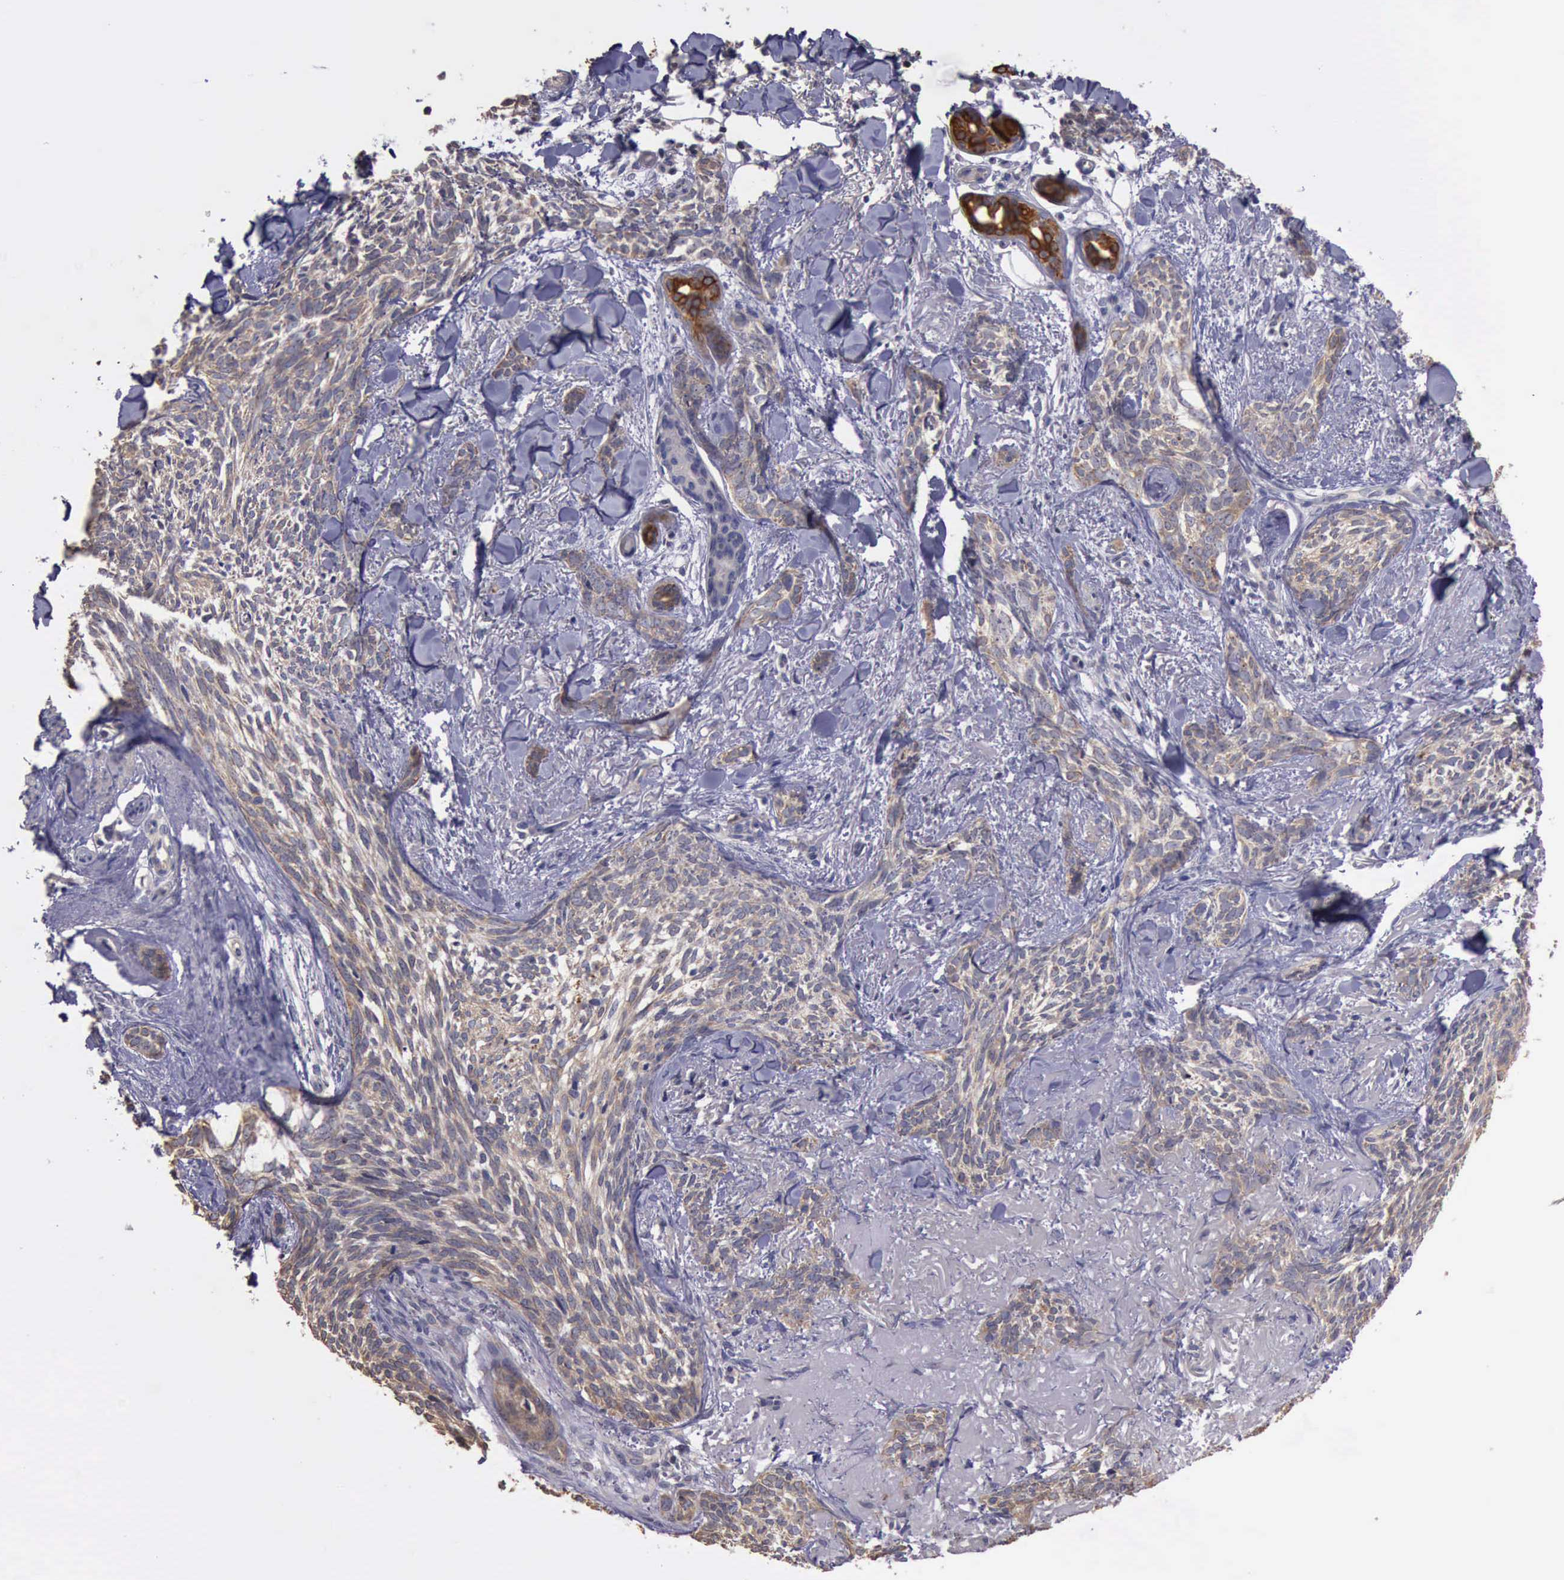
{"staining": {"intensity": "negative", "quantity": "none", "location": "none"}, "tissue": "skin cancer", "cell_type": "Tumor cells", "image_type": "cancer", "snomed": [{"axis": "morphology", "description": "Basal cell carcinoma"}, {"axis": "topography", "description": "Skin"}], "caption": "IHC micrograph of neoplastic tissue: skin basal cell carcinoma stained with DAB displays no significant protein positivity in tumor cells.", "gene": "RAB39B", "patient": {"sex": "female", "age": 81}}